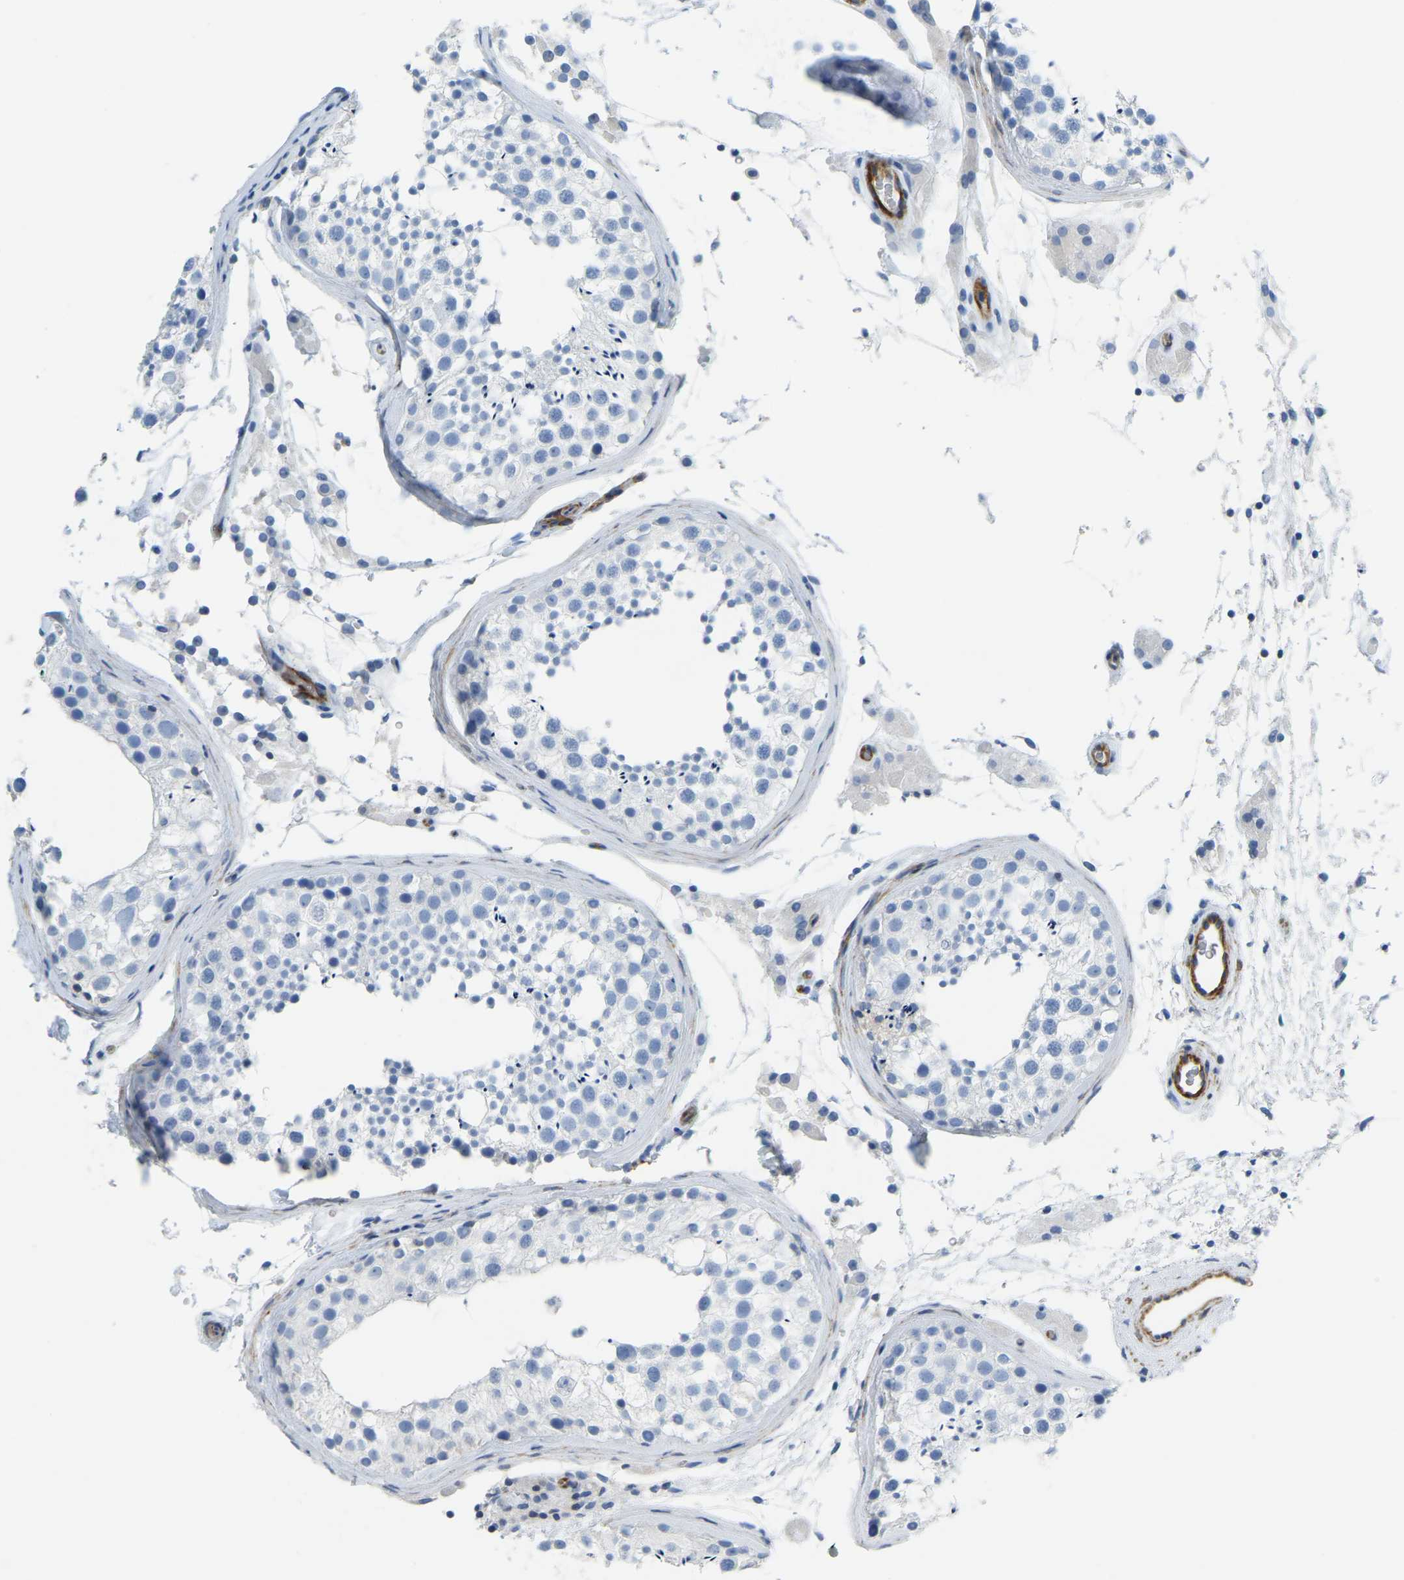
{"staining": {"intensity": "negative", "quantity": "none", "location": "none"}, "tissue": "testis", "cell_type": "Cells in seminiferous ducts", "image_type": "normal", "snomed": [{"axis": "morphology", "description": "Normal tissue, NOS"}, {"axis": "topography", "description": "Testis"}], "caption": "The photomicrograph shows no significant expression in cells in seminiferous ducts of testis.", "gene": "MYL3", "patient": {"sex": "male", "age": 46}}